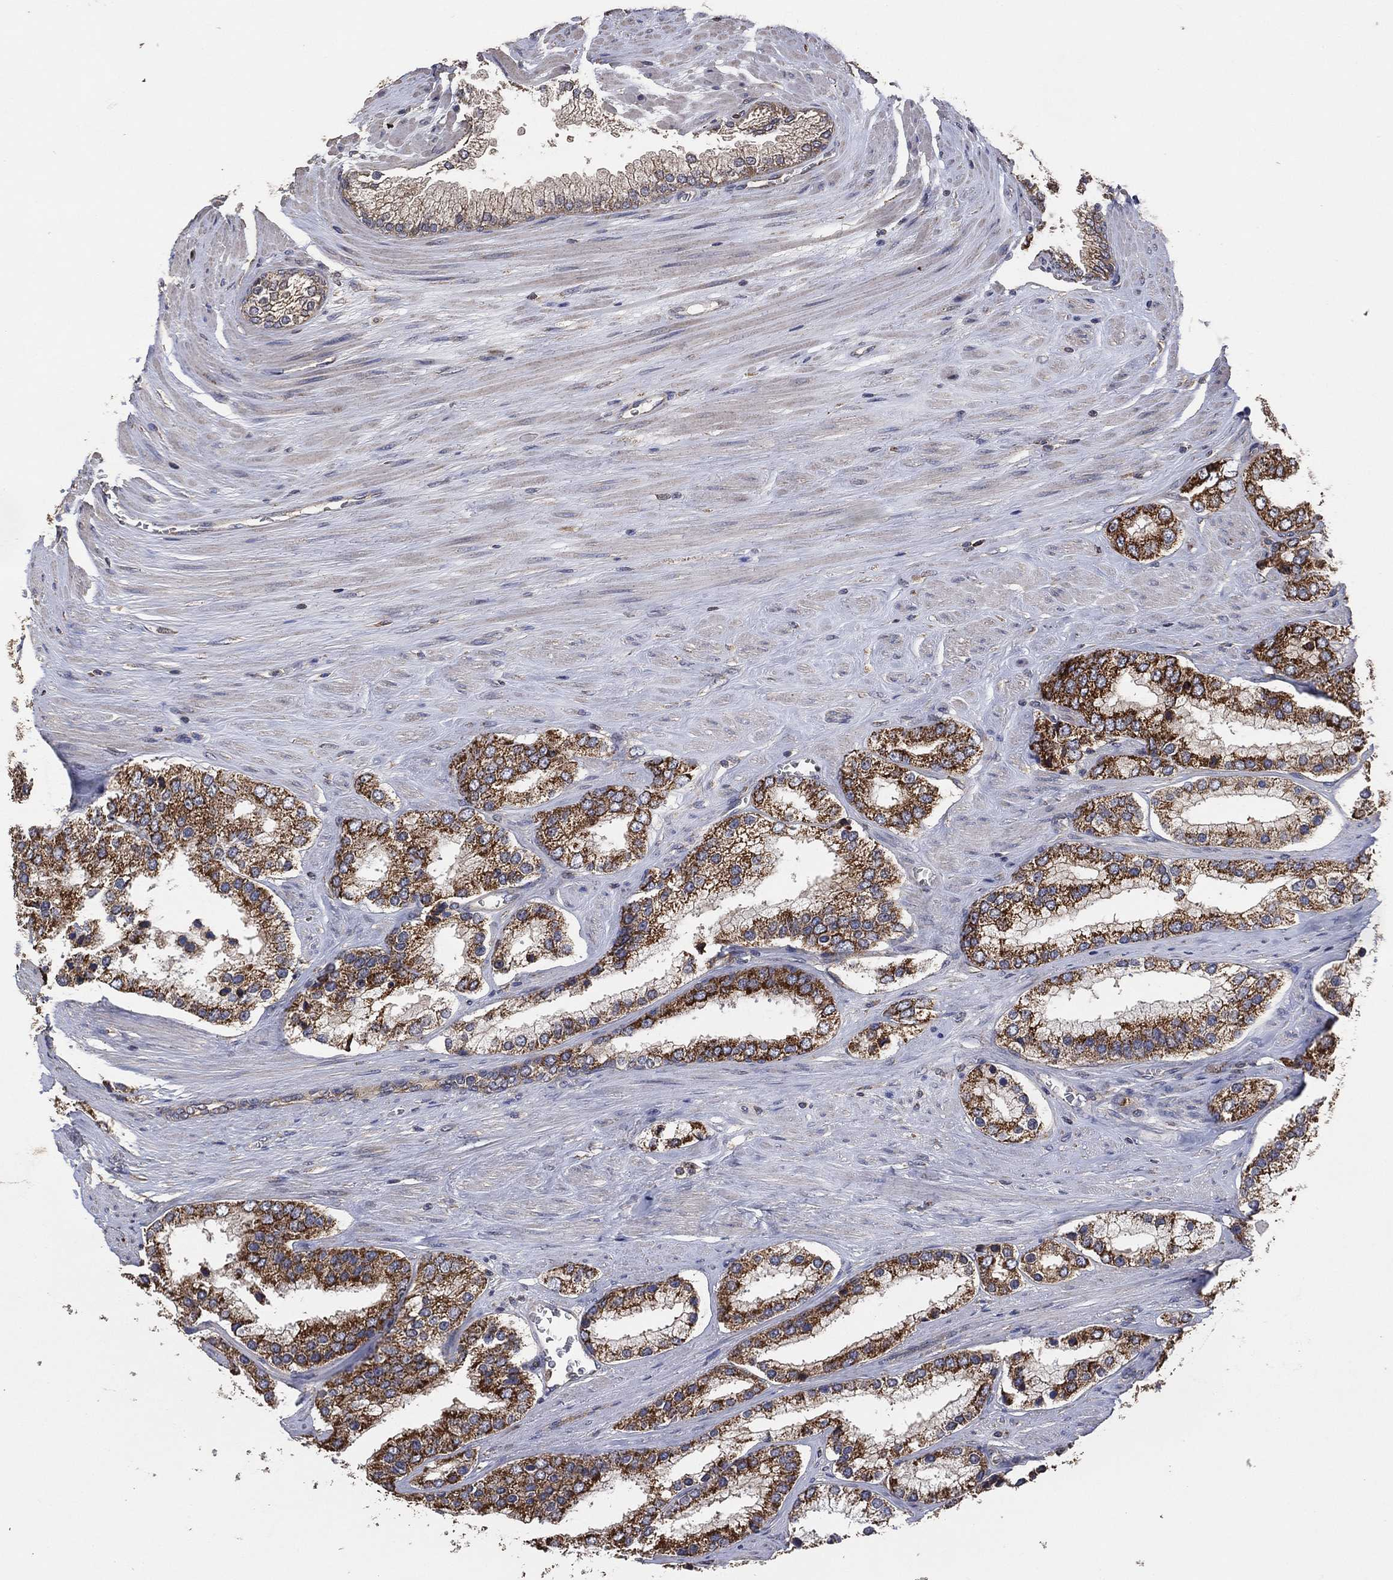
{"staining": {"intensity": "strong", "quantity": "25%-75%", "location": "cytoplasmic/membranous"}, "tissue": "prostate cancer", "cell_type": "Tumor cells", "image_type": "cancer", "snomed": [{"axis": "morphology", "description": "Adenocarcinoma, Low grade"}, {"axis": "topography", "description": "Prostate"}], "caption": "Prostate cancer (low-grade adenocarcinoma) tissue displays strong cytoplasmic/membranous positivity in about 25%-75% of tumor cells, visualized by immunohistochemistry.", "gene": "LIMD1", "patient": {"sex": "male", "age": 69}}